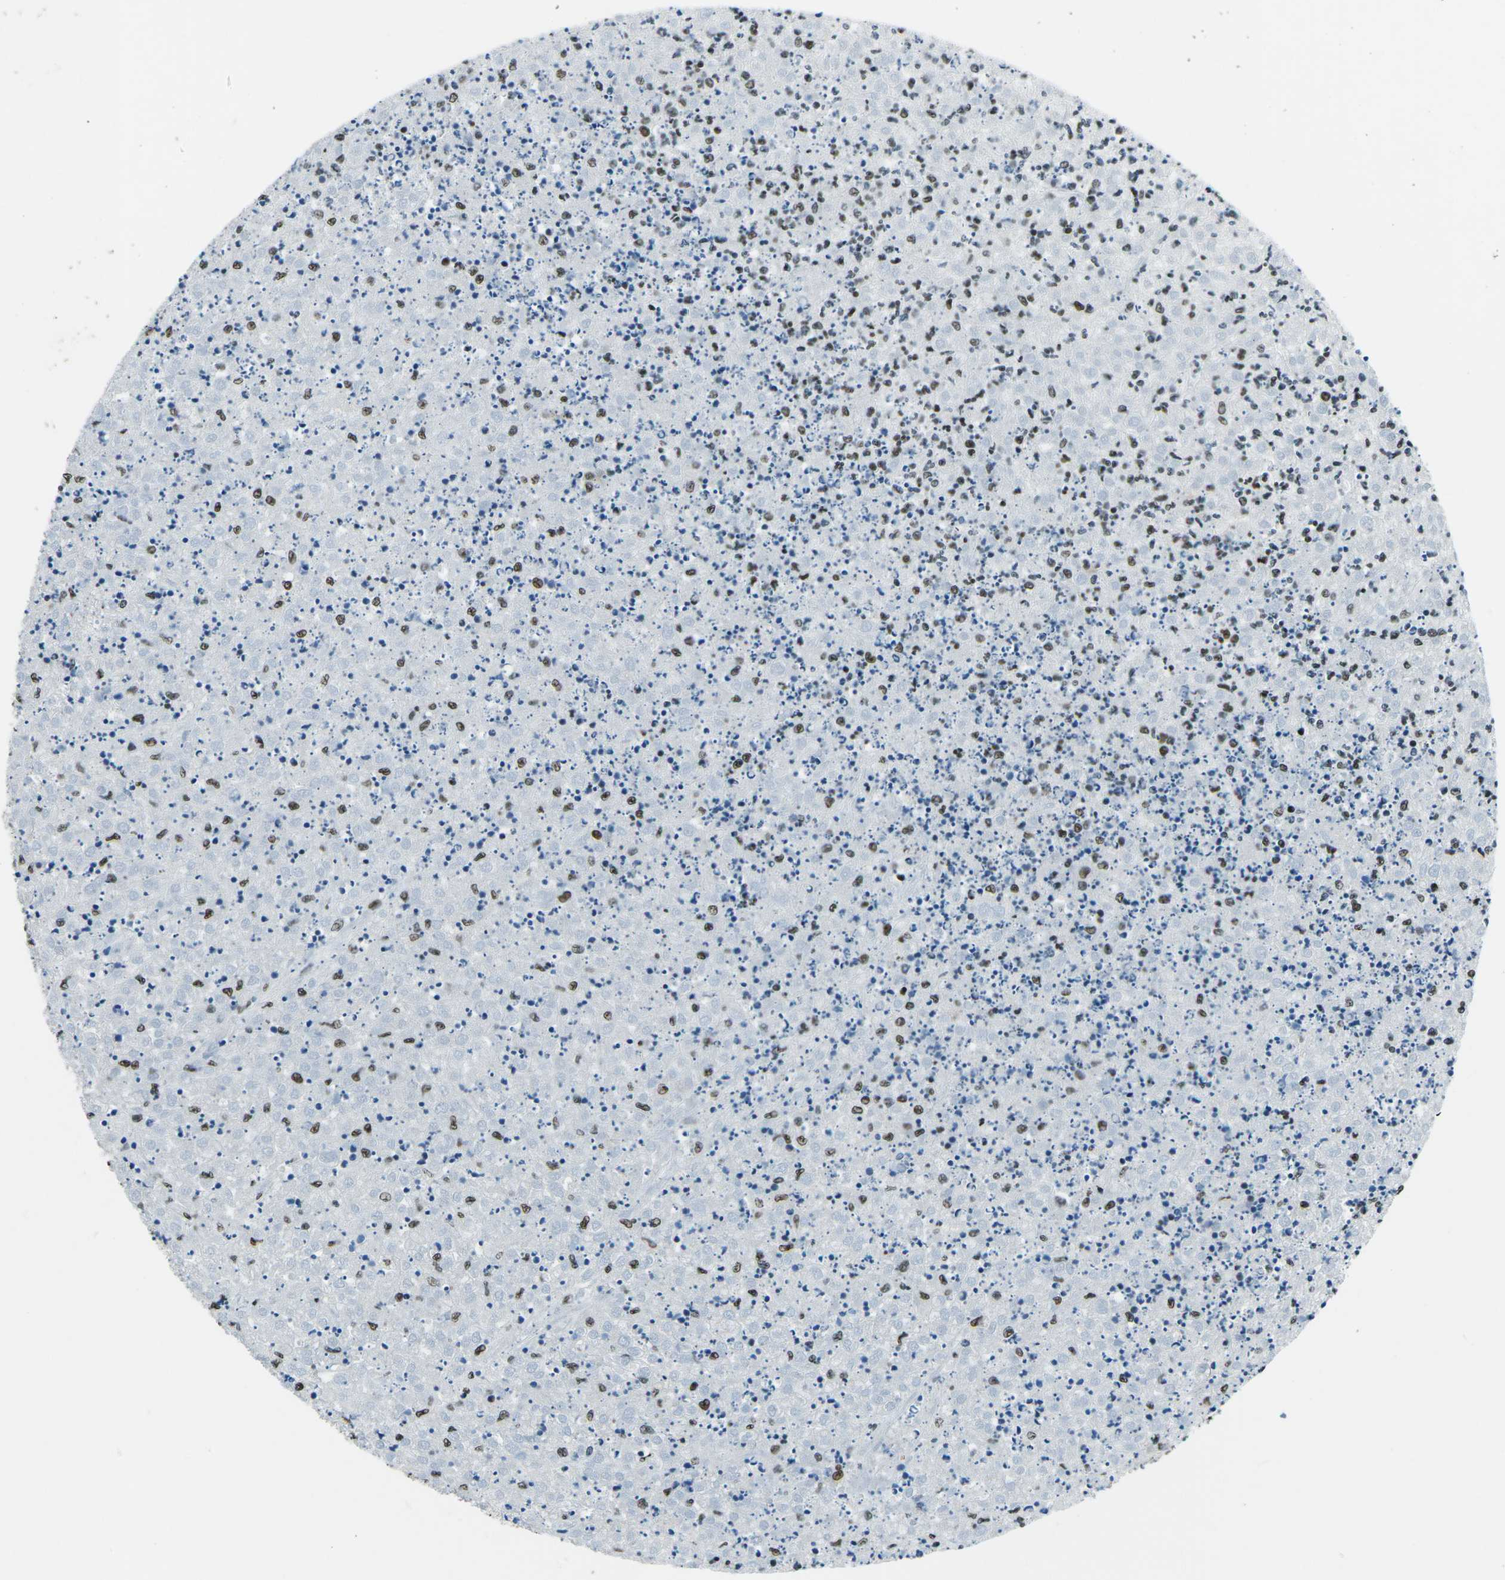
{"staining": {"intensity": "moderate", "quantity": ">75%", "location": "nuclear"}, "tissue": "renal cancer", "cell_type": "Tumor cells", "image_type": "cancer", "snomed": [{"axis": "morphology", "description": "Adenocarcinoma, NOS"}, {"axis": "topography", "description": "Kidney"}], "caption": "A histopathology image showing moderate nuclear expression in about >75% of tumor cells in adenocarcinoma (renal), as visualized by brown immunohistochemical staining.", "gene": "RBL2", "patient": {"sex": "female", "age": 54}}